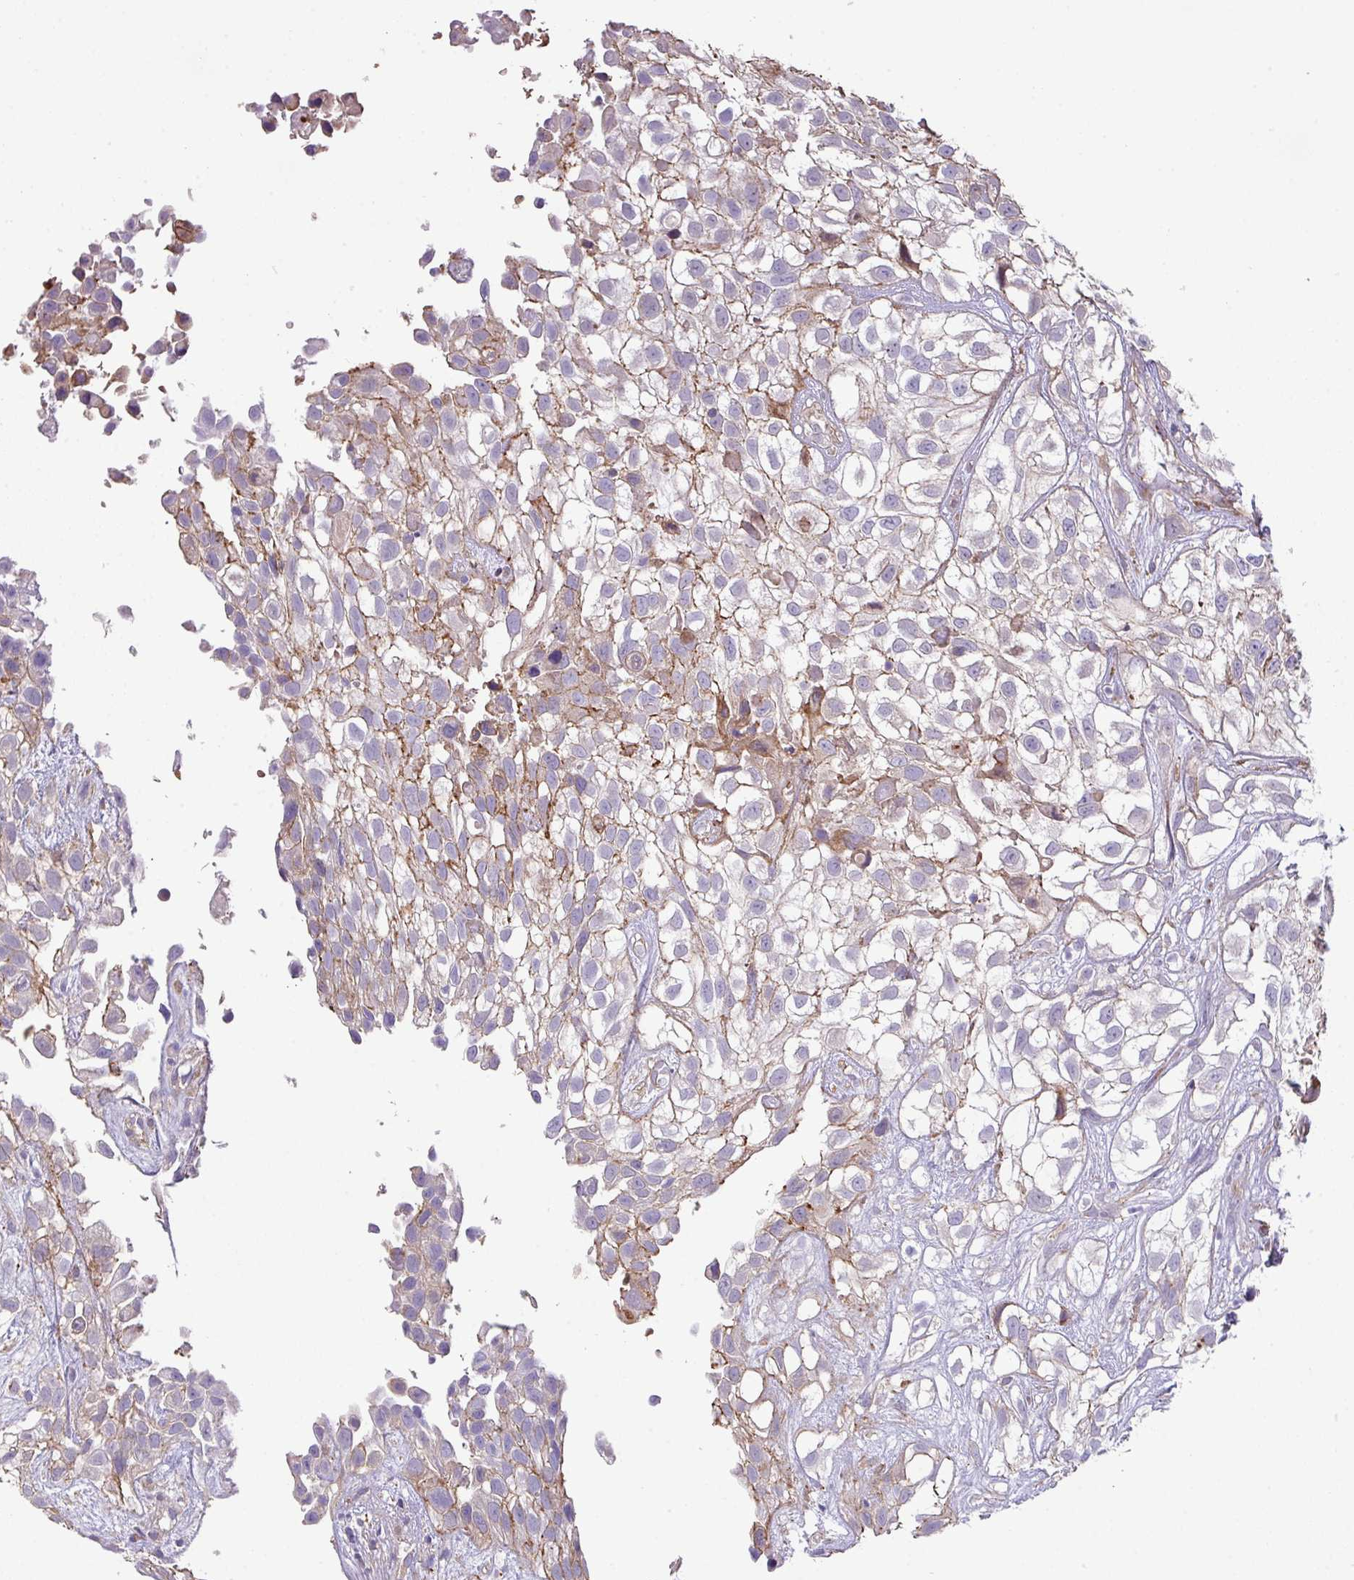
{"staining": {"intensity": "weak", "quantity": "<25%", "location": "cytoplasmic/membranous"}, "tissue": "urothelial cancer", "cell_type": "Tumor cells", "image_type": "cancer", "snomed": [{"axis": "morphology", "description": "Urothelial carcinoma, High grade"}, {"axis": "topography", "description": "Urinary bladder"}], "caption": "Immunohistochemistry (IHC) photomicrograph of human urothelial cancer stained for a protein (brown), which demonstrates no positivity in tumor cells. (Brightfield microscopy of DAB immunohistochemistry (IHC) at high magnification).", "gene": "LRRC41", "patient": {"sex": "male", "age": 56}}